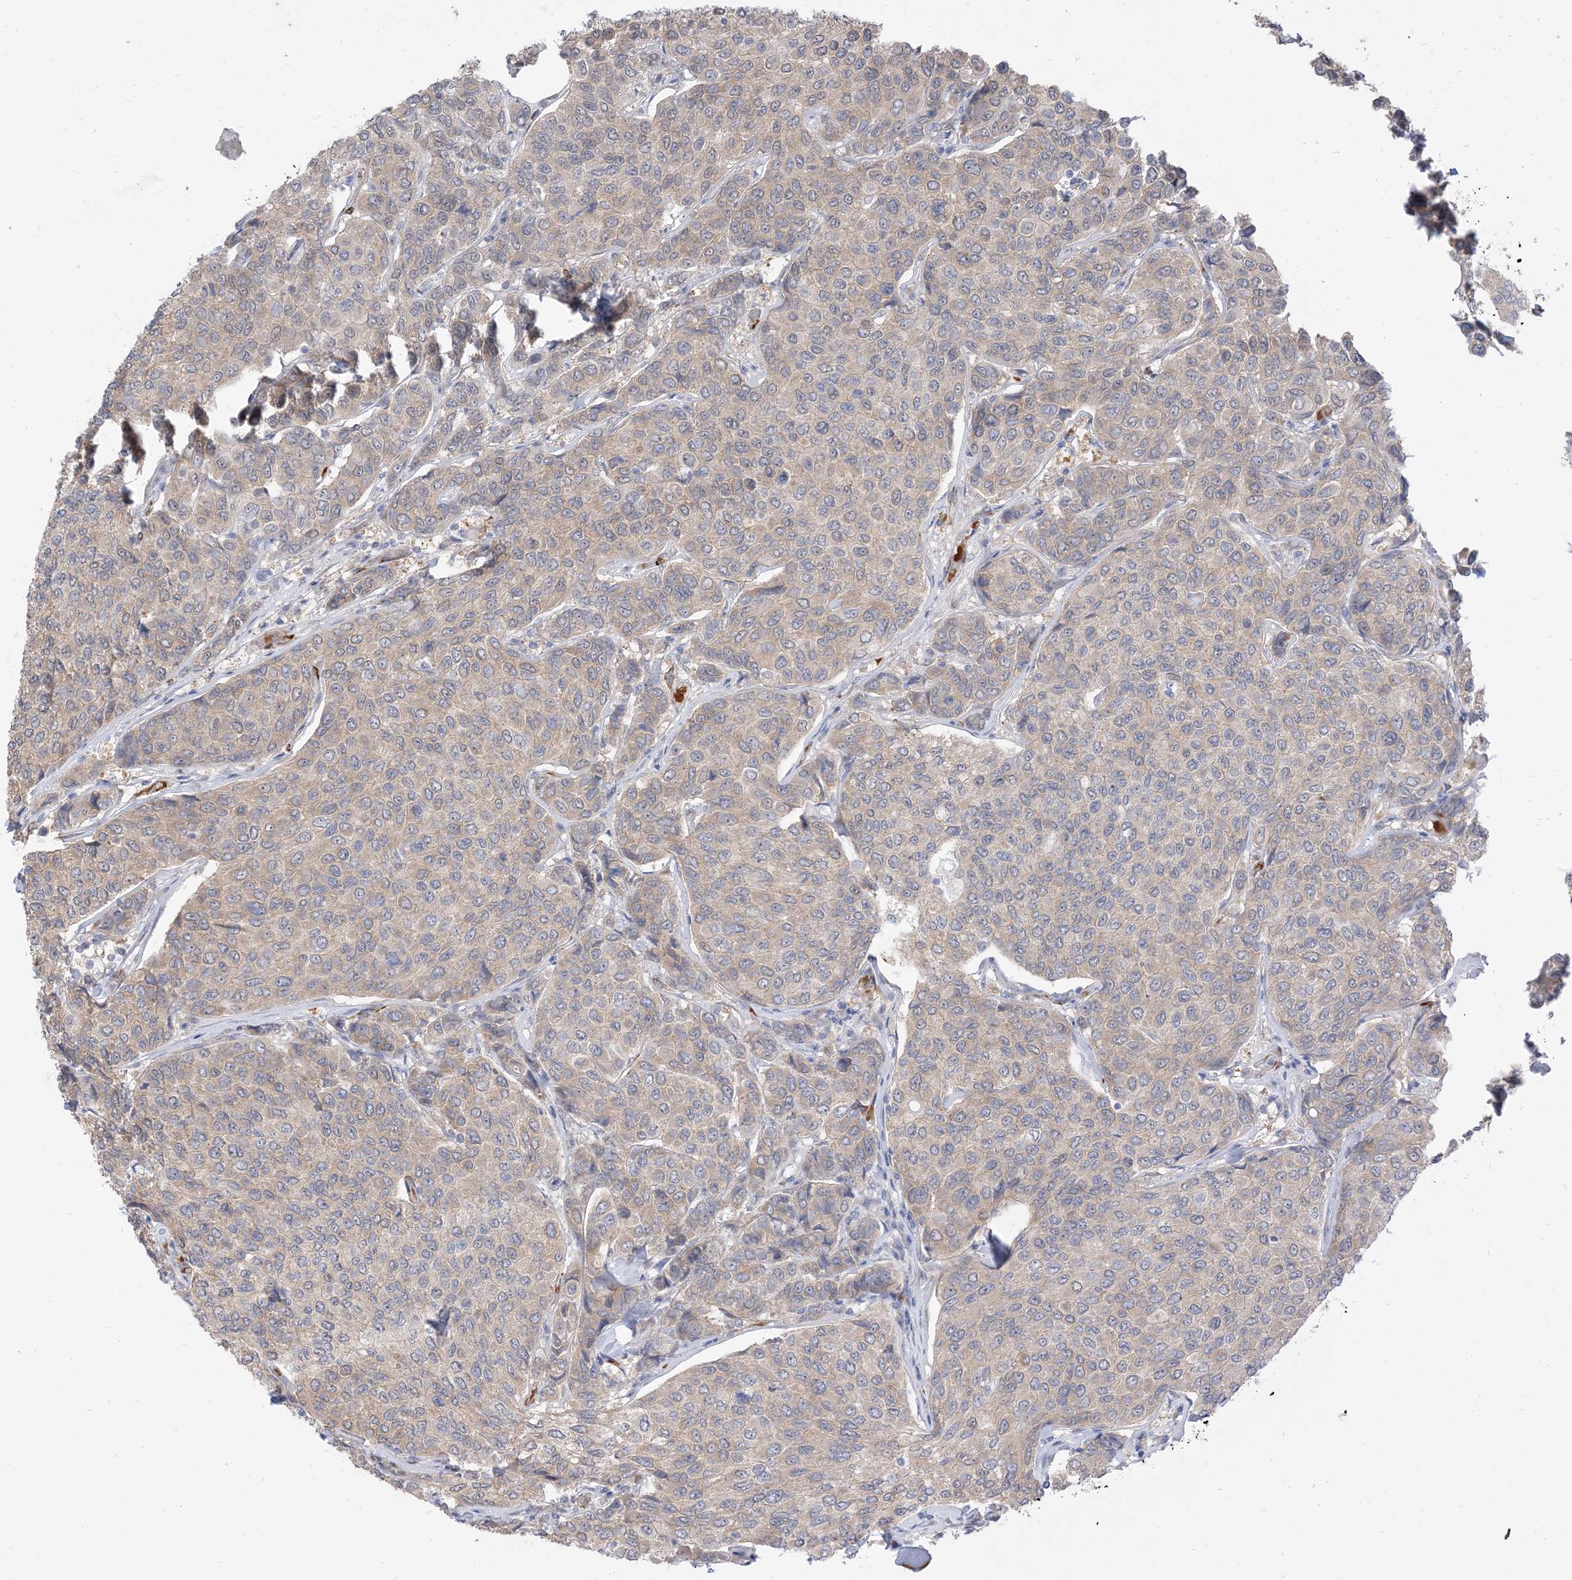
{"staining": {"intensity": "negative", "quantity": "none", "location": "none"}, "tissue": "breast cancer", "cell_type": "Tumor cells", "image_type": "cancer", "snomed": [{"axis": "morphology", "description": "Duct carcinoma"}, {"axis": "topography", "description": "Breast"}], "caption": "Breast cancer (invasive ductal carcinoma) was stained to show a protein in brown. There is no significant expression in tumor cells. Brightfield microscopy of immunohistochemistry (IHC) stained with DAB (3,3'-diaminobenzidine) (brown) and hematoxylin (blue), captured at high magnification.", "gene": "RIN1", "patient": {"sex": "female", "age": 55}}